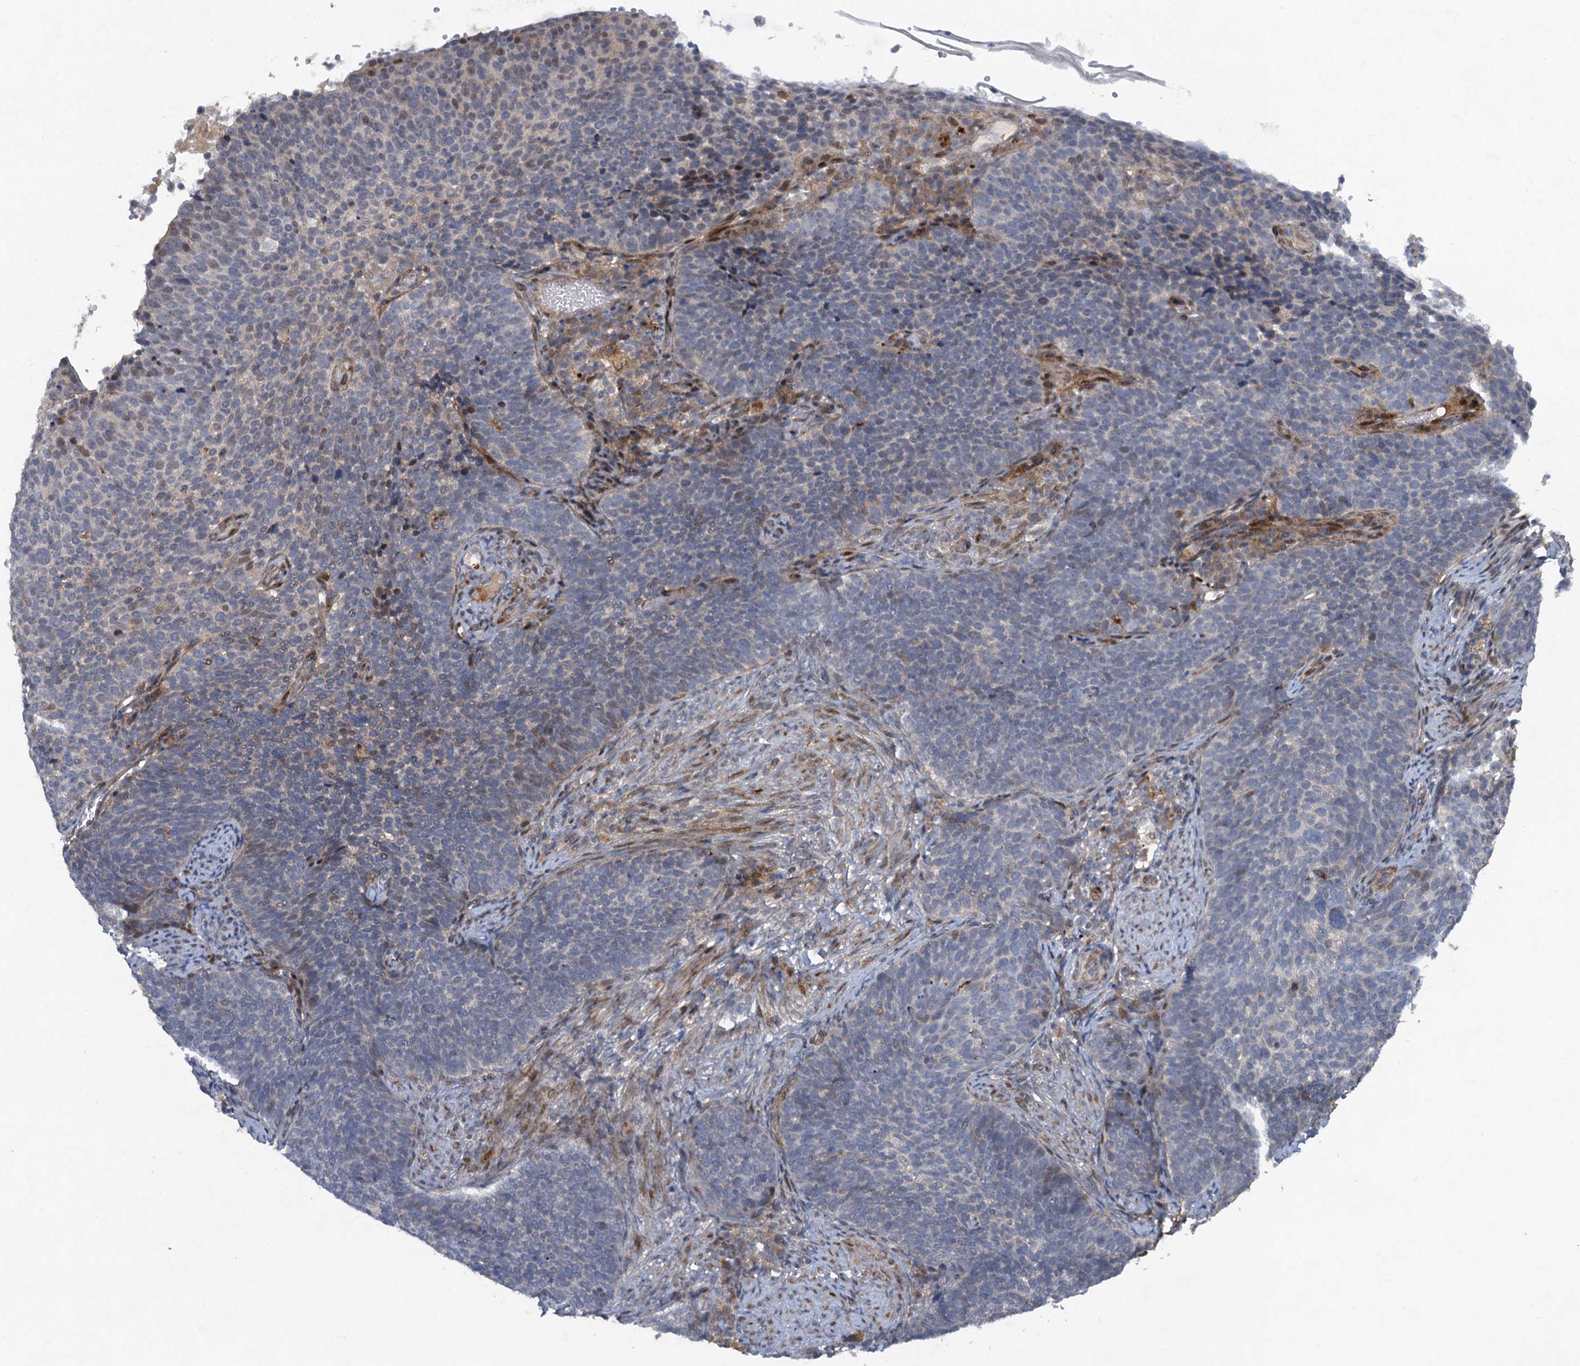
{"staining": {"intensity": "negative", "quantity": "none", "location": "none"}, "tissue": "cervical cancer", "cell_type": "Tumor cells", "image_type": "cancer", "snomed": [{"axis": "morphology", "description": "Normal tissue, NOS"}, {"axis": "morphology", "description": "Squamous cell carcinoma, NOS"}, {"axis": "topography", "description": "Cervix"}], "caption": "An image of squamous cell carcinoma (cervical) stained for a protein displays no brown staining in tumor cells.", "gene": "NUDT22", "patient": {"sex": "female", "age": 39}}